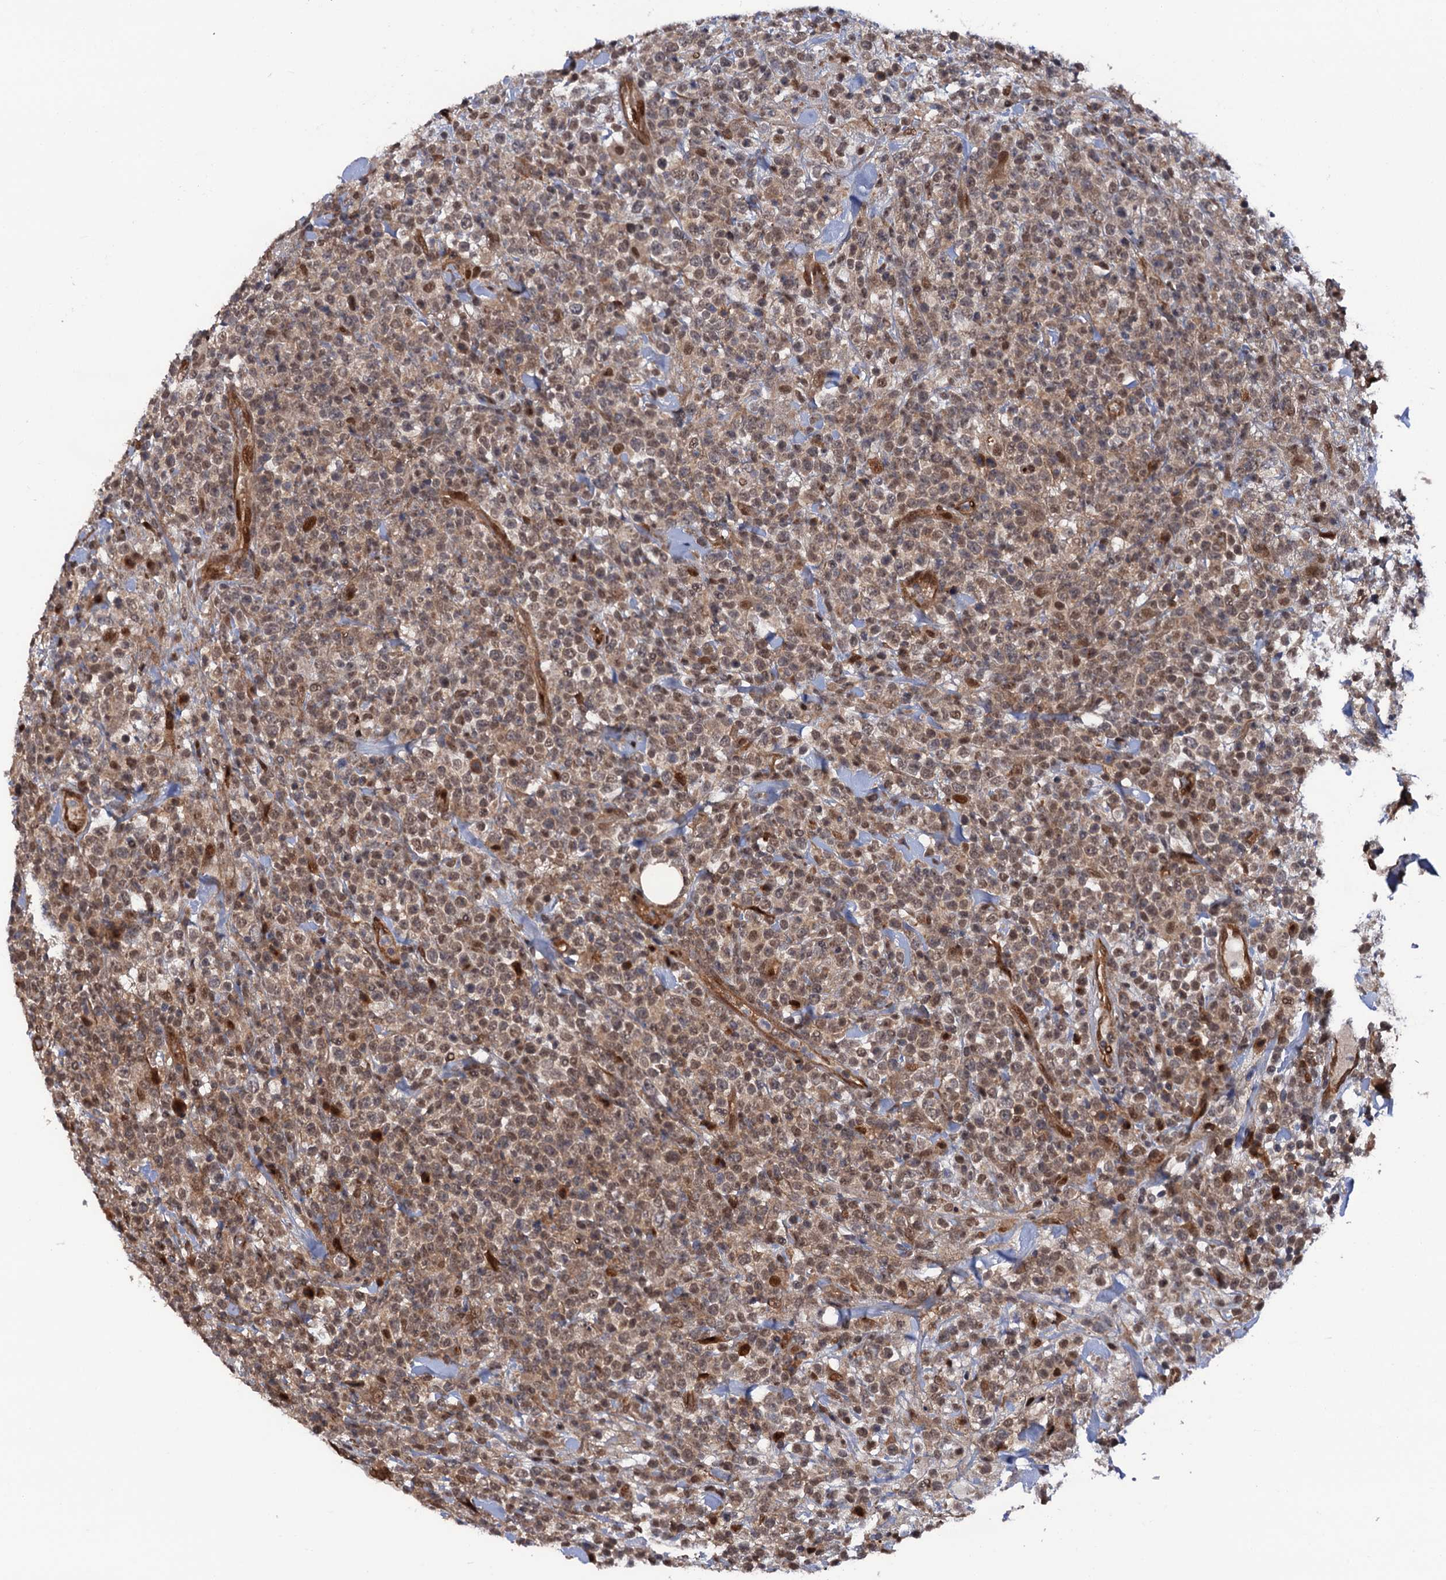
{"staining": {"intensity": "moderate", "quantity": ">75%", "location": "nuclear"}, "tissue": "lymphoma", "cell_type": "Tumor cells", "image_type": "cancer", "snomed": [{"axis": "morphology", "description": "Malignant lymphoma, non-Hodgkin's type, High grade"}, {"axis": "topography", "description": "Colon"}], "caption": "DAB (3,3'-diaminobenzidine) immunohistochemical staining of lymphoma demonstrates moderate nuclear protein positivity in about >75% of tumor cells.", "gene": "CDC23", "patient": {"sex": "female", "age": 53}}